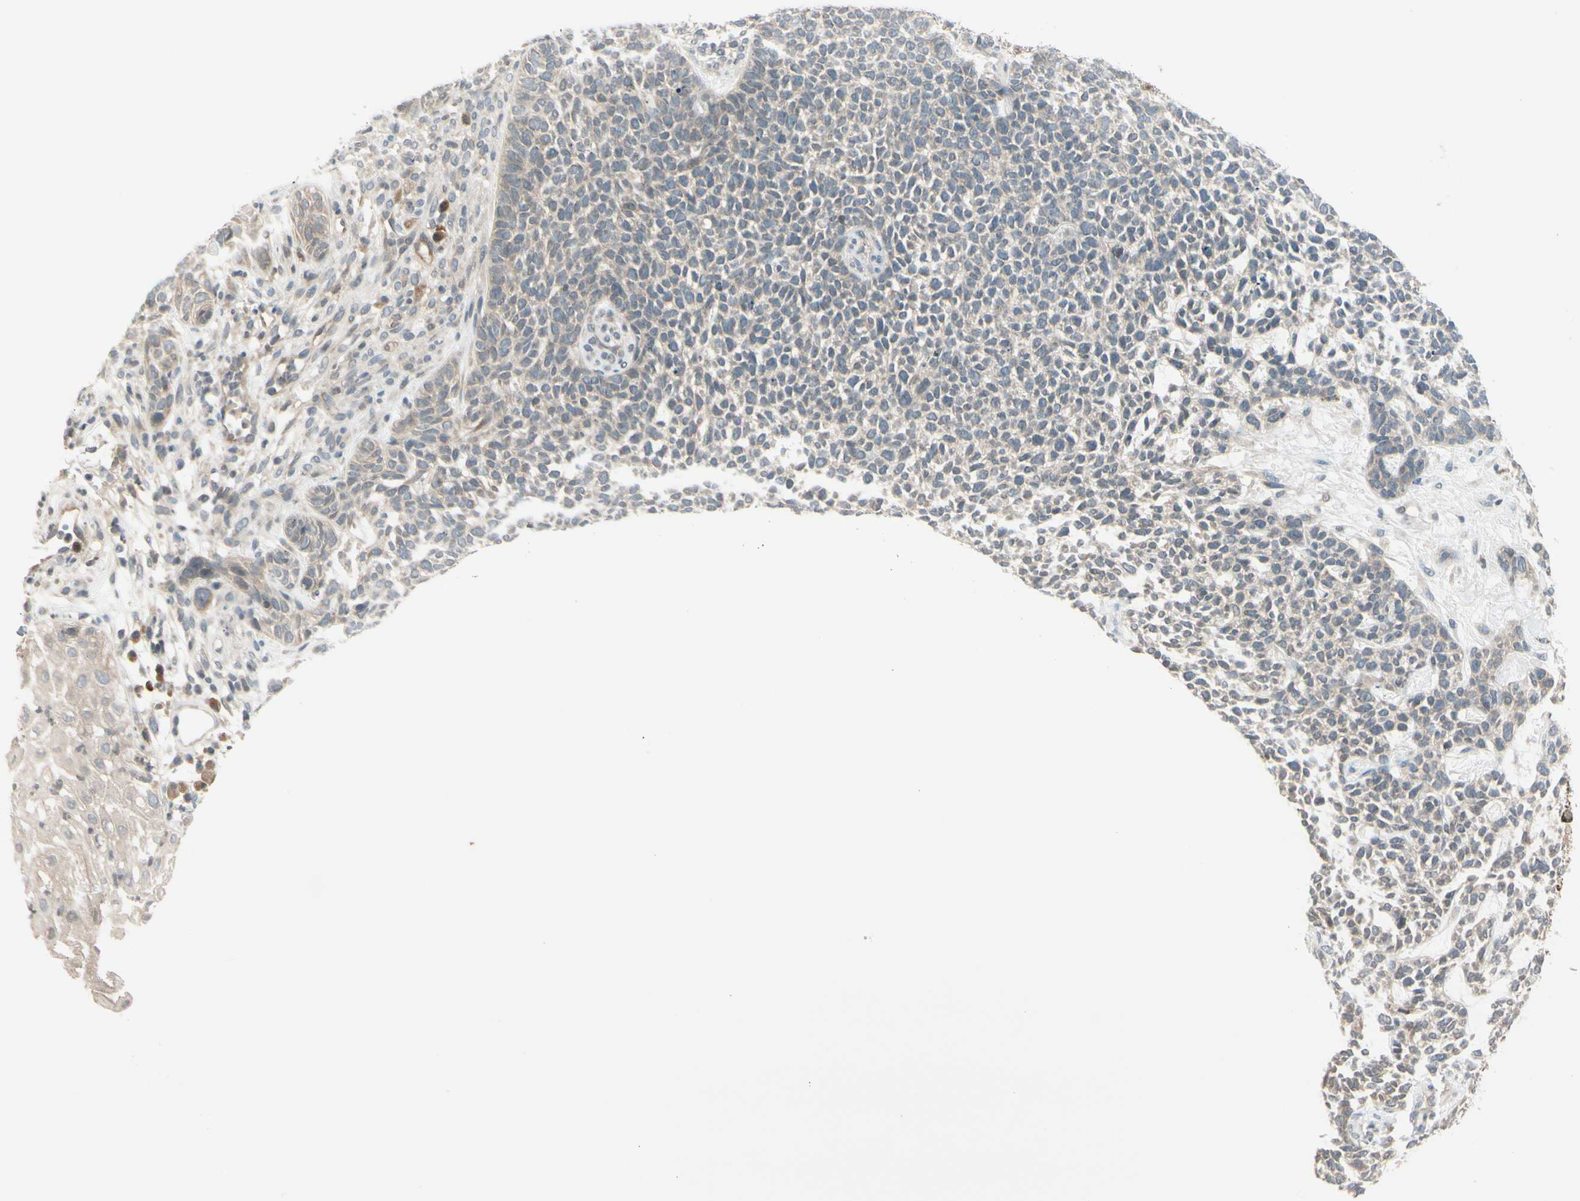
{"staining": {"intensity": "negative", "quantity": "none", "location": "none"}, "tissue": "skin cancer", "cell_type": "Tumor cells", "image_type": "cancer", "snomed": [{"axis": "morphology", "description": "Basal cell carcinoma"}, {"axis": "topography", "description": "Skin"}], "caption": "Tumor cells show no significant expression in basal cell carcinoma (skin).", "gene": "FGF10", "patient": {"sex": "female", "age": 84}}